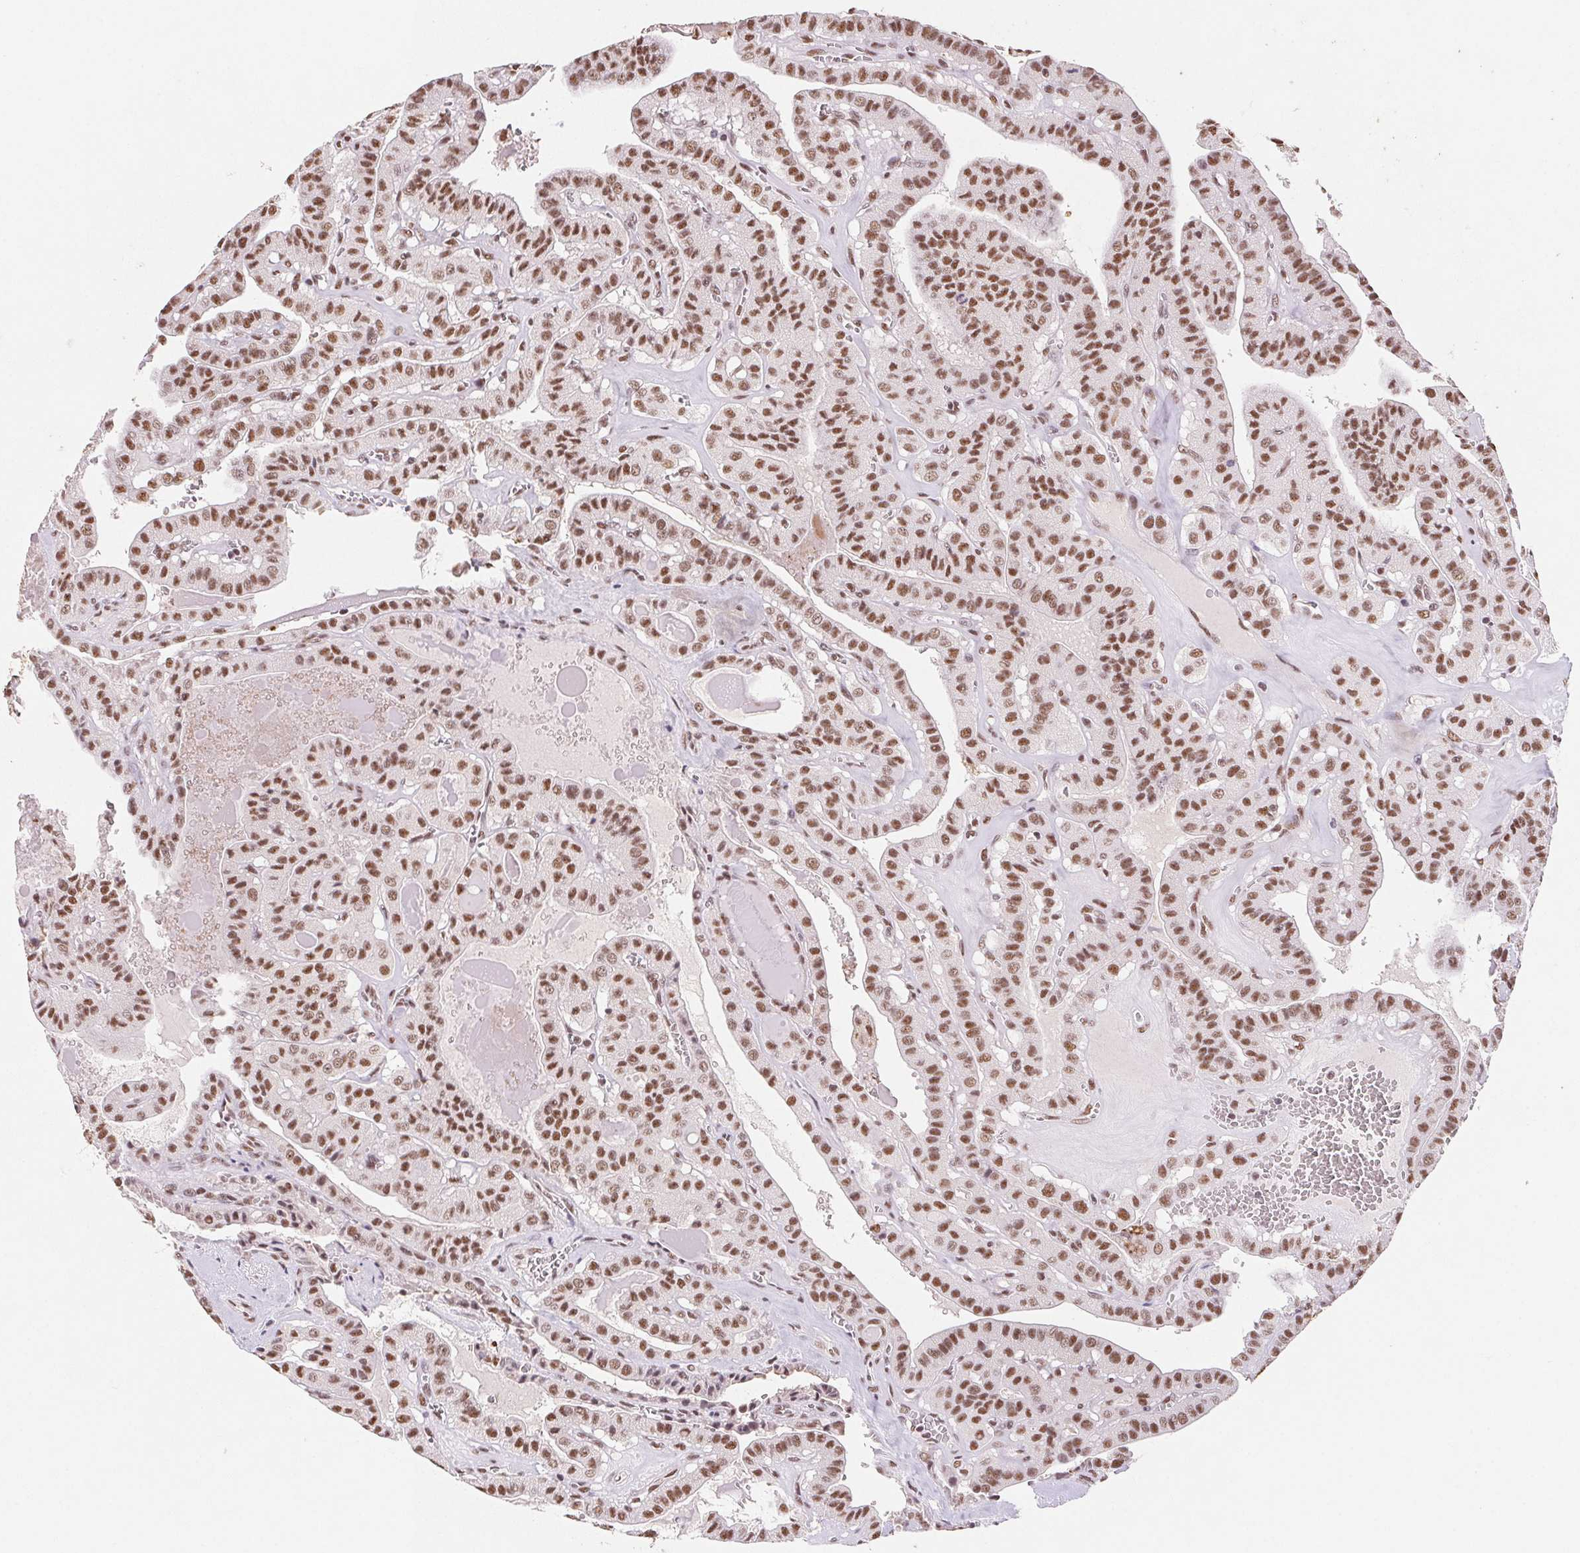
{"staining": {"intensity": "moderate", "quantity": ">75%", "location": "nuclear"}, "tissue": "thyroid cancer", "cell_type": "Tumor cells", "image_type": "cancer", "snomed": [{"axis": "morphology", "description": "Papillary adenocarcinoma, NOS"}, {"axis": "topography", "description": "Thyroid gland"}], "caption": "Immunohistochemistry image of thyroid cancer stained for a protein (brown), which displays medium levels of moderate nuclear expression in about >75% of tumor cells.", "gene": "SNRPG", "patient": {"sex": "male", "age": 52}}